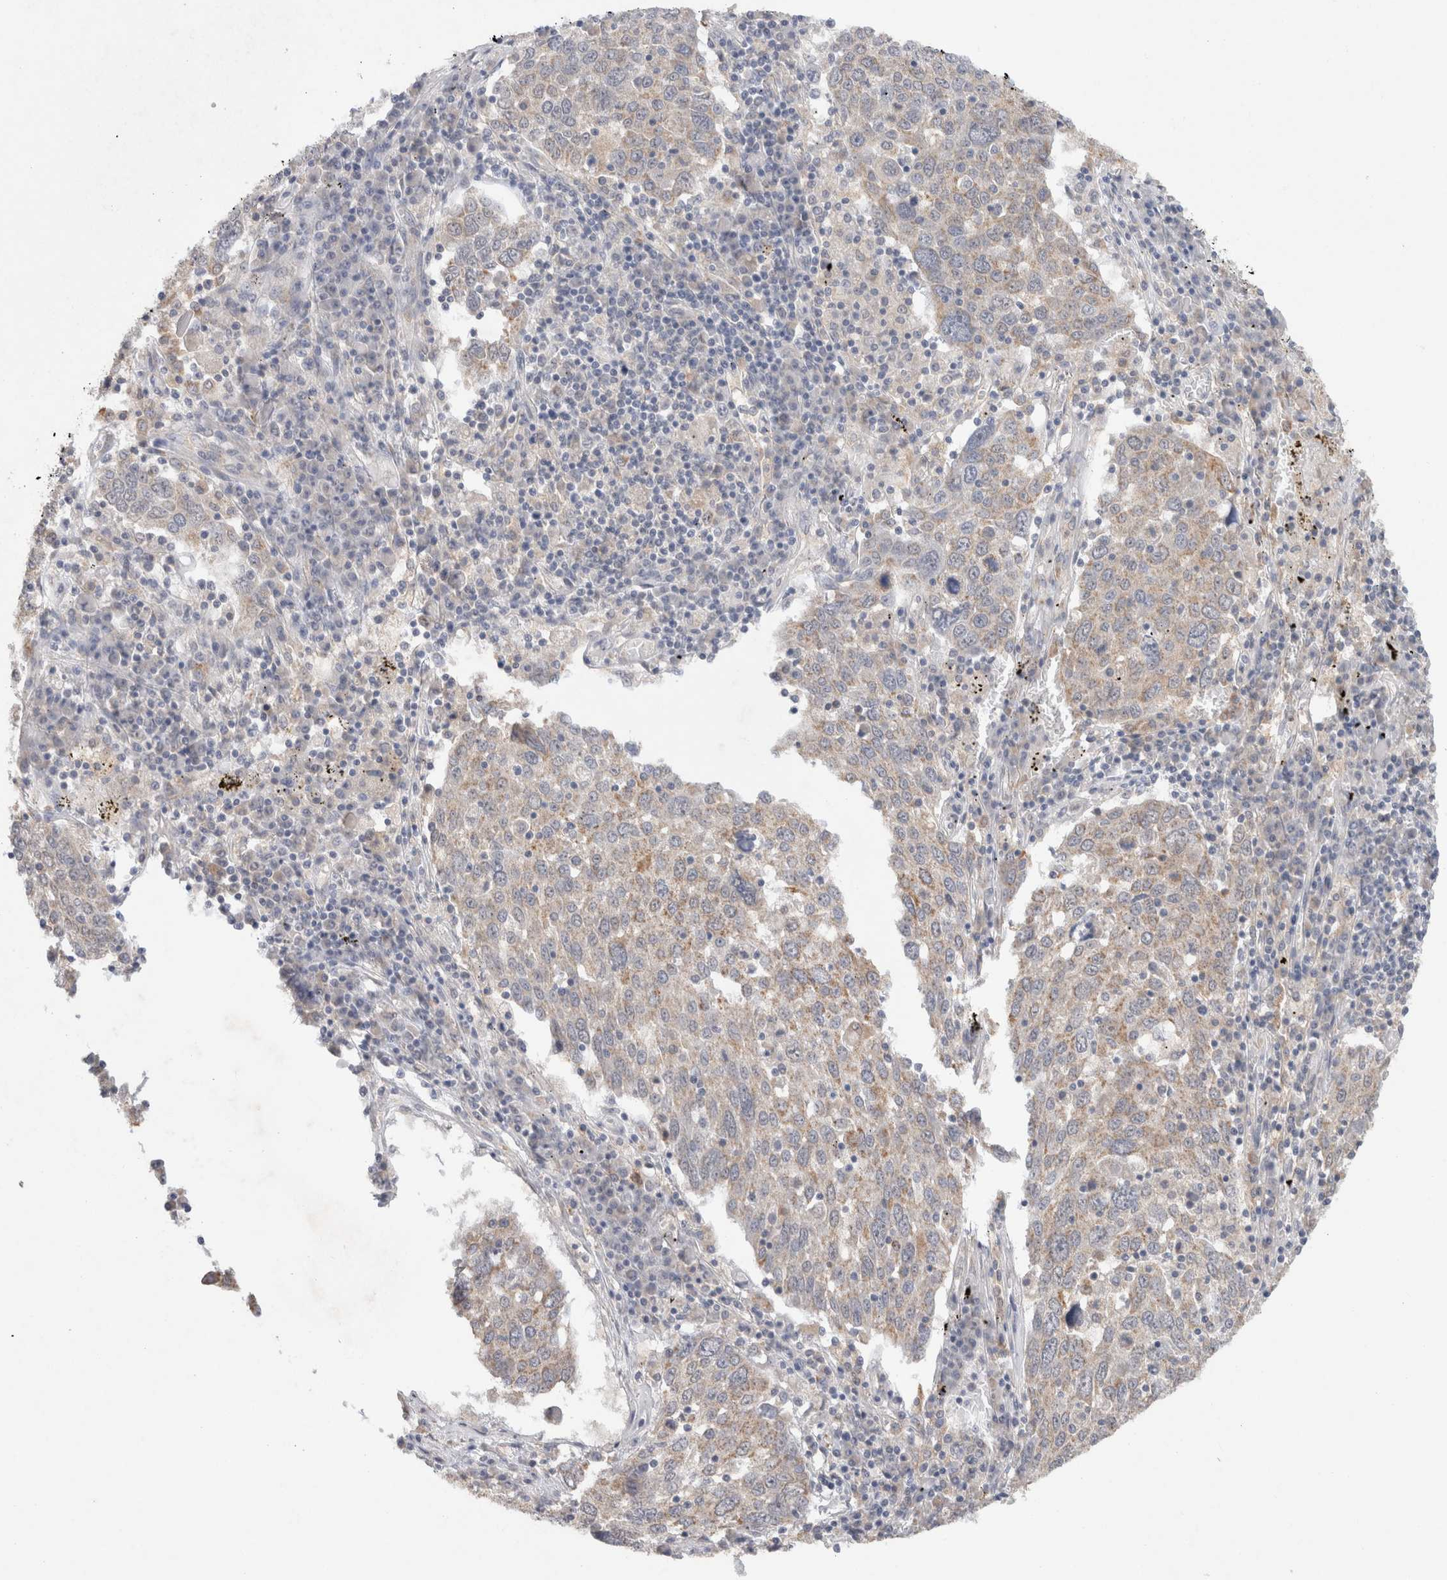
{"staining": {"intensity": "weak", "quantity": ">75%", "location": "cytoplasmic/membranous"}, "tissue": "lung cancer", "cell_type": "Tumor cells", "image_type": "cancer", "snomed": [{"axis": "morphology", "description": "Squamous cell carcinoma, NOS"}, {"axis": "topography", "description": "Lung"}], "caption": "Lung squamous cell carcinoma was stained to show a protein in brown. There is low levels of weak cytoplasmic/membranous expression in approximately >75% of tumor cells. (DAB (3,3'-diaminobenzidine) = brown stain, brightfield microscopy at high magnification).", "gene": "RAB14", "patient": {"sex": "male", "age": 65}}